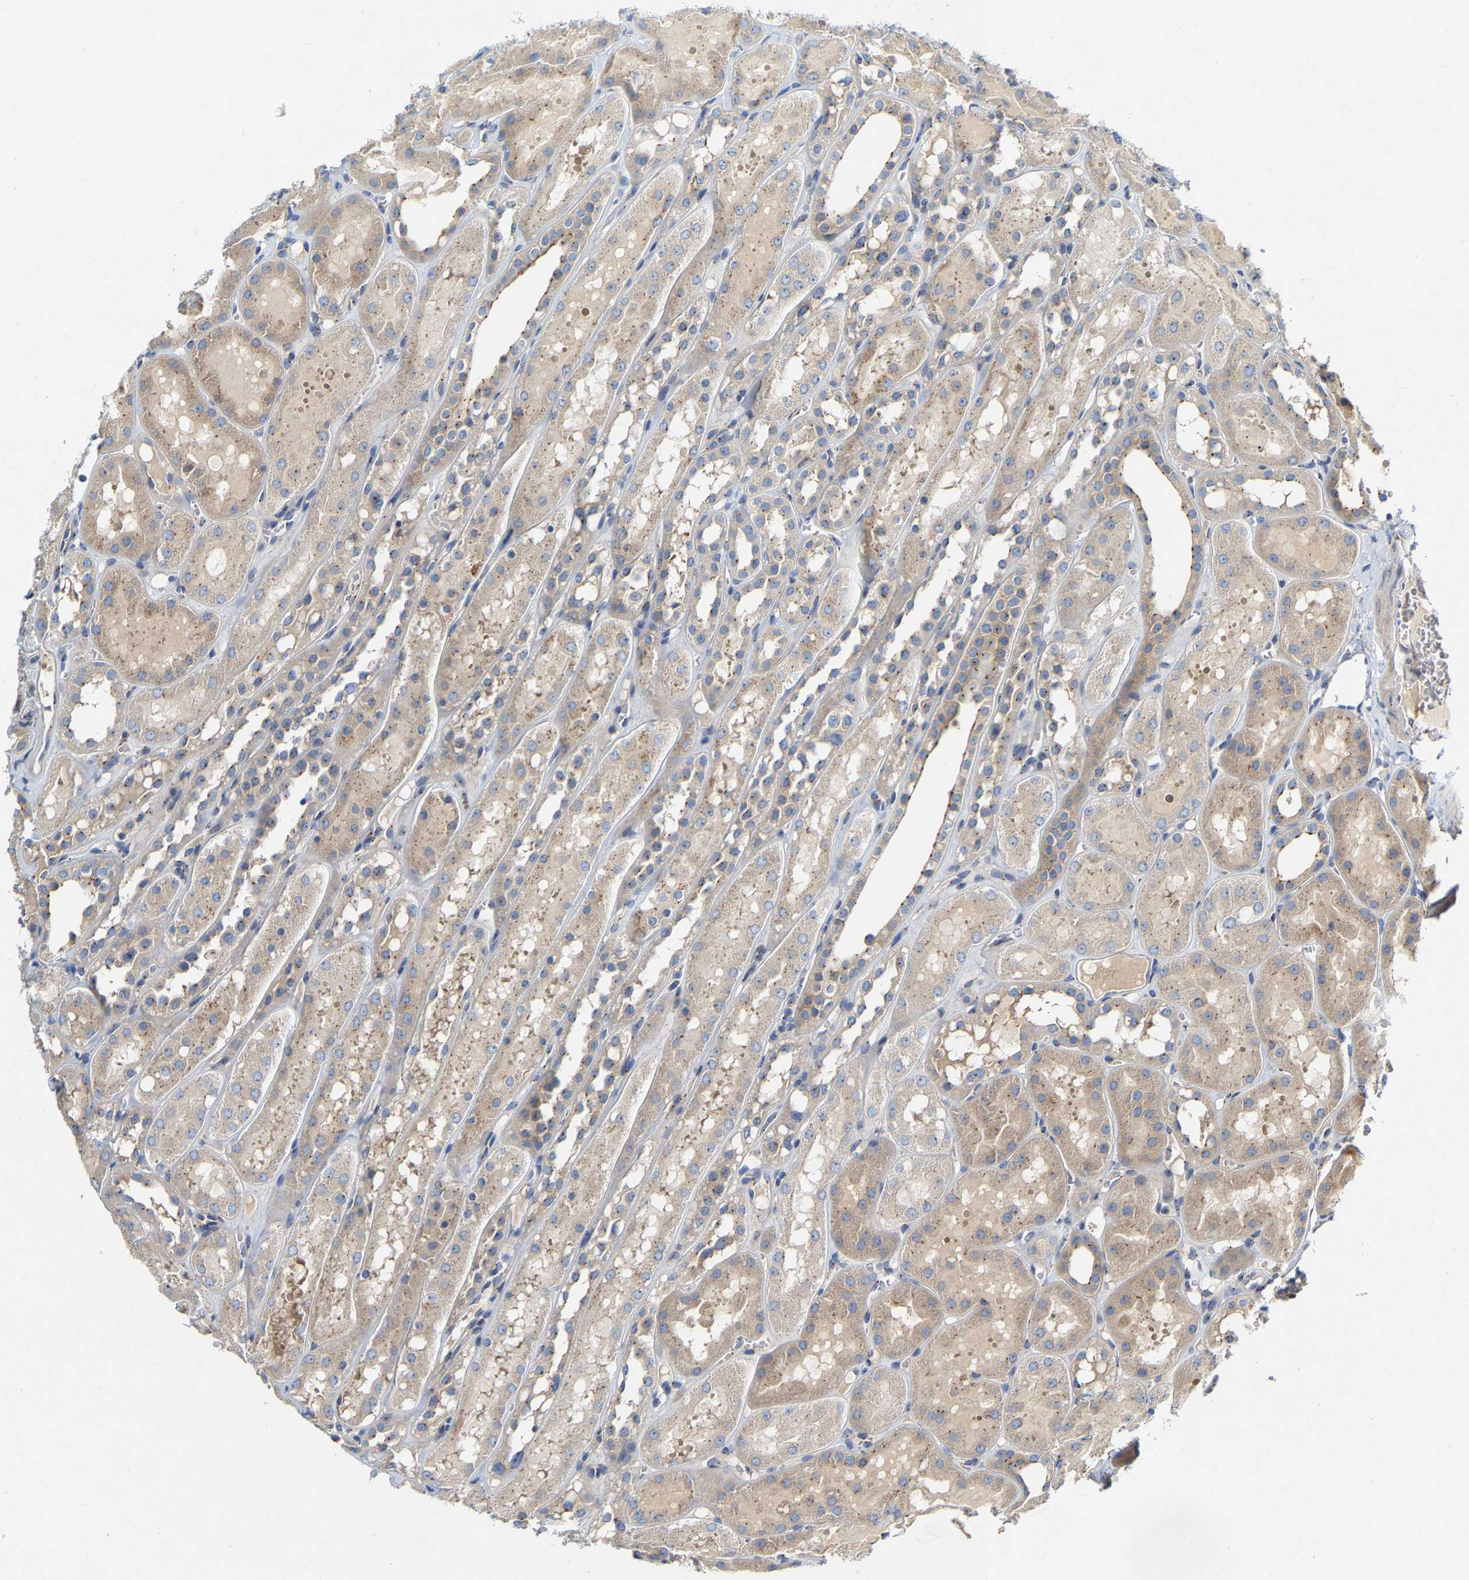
{"staining": {"intensity": "weak", "quantity": "25%-75%", "location": "cytoplasmic/membranous"}, "tissue": "kidney", "cell_type": "Cells in glomeruli", "image_type": "normal", "snomed": [{"axis": "morphology", "description": "Normal tissue, NOS"}, {"axis": "topography", "description": "Kidney"}, {"axis": "topography", "description": "Urinary bladder"}], "caption": "Immunohistochemistry (IHC) image of benign kidney stained for a protein (brown), which demonstrates low levels of weak cytoplasmic/membranous staining in about 25%-75% of cells in glomeruli.", "gene": "PCNT", "patient": {"sex": "male", "age": 16}}